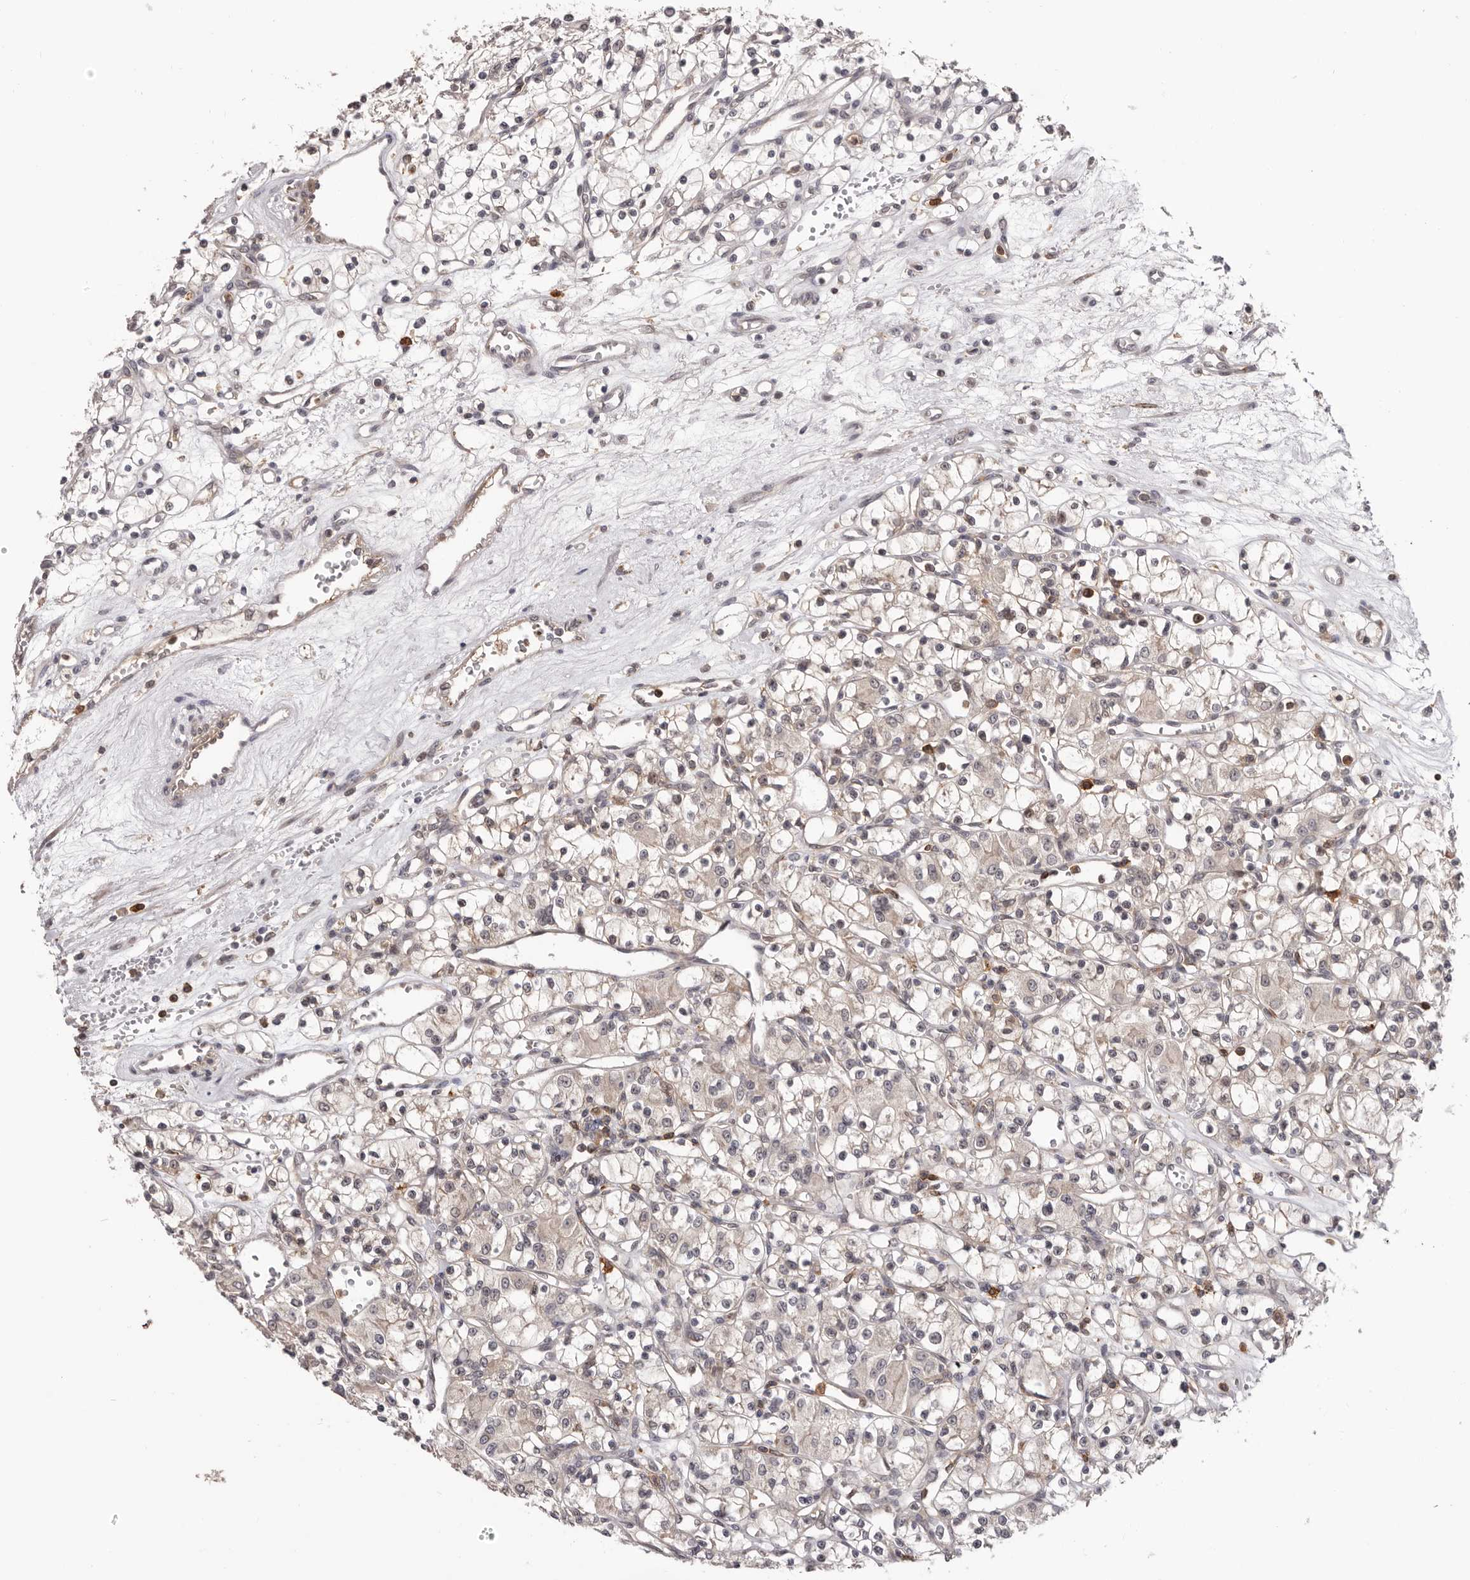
{"staining": {"intensity": "negative", "quantity": "none", "location": "none"}, "tissue": "renal cancer", "cell_type": "Tumor cells", "image_type": "cancer", "snomed": [{"axis": "morphology", "description": "Adenocarcinoma, NOS"}, {"axis": "topography", "description": "Kidney"}], "caption": "An immunohistochemistry (IHC) image of renal adenocarcinoma is shown. There is no staining in tumor cells of renal adenocarcinoma.", "gene": "PRR12", "patient": {"sex": "female", "age": 59}}